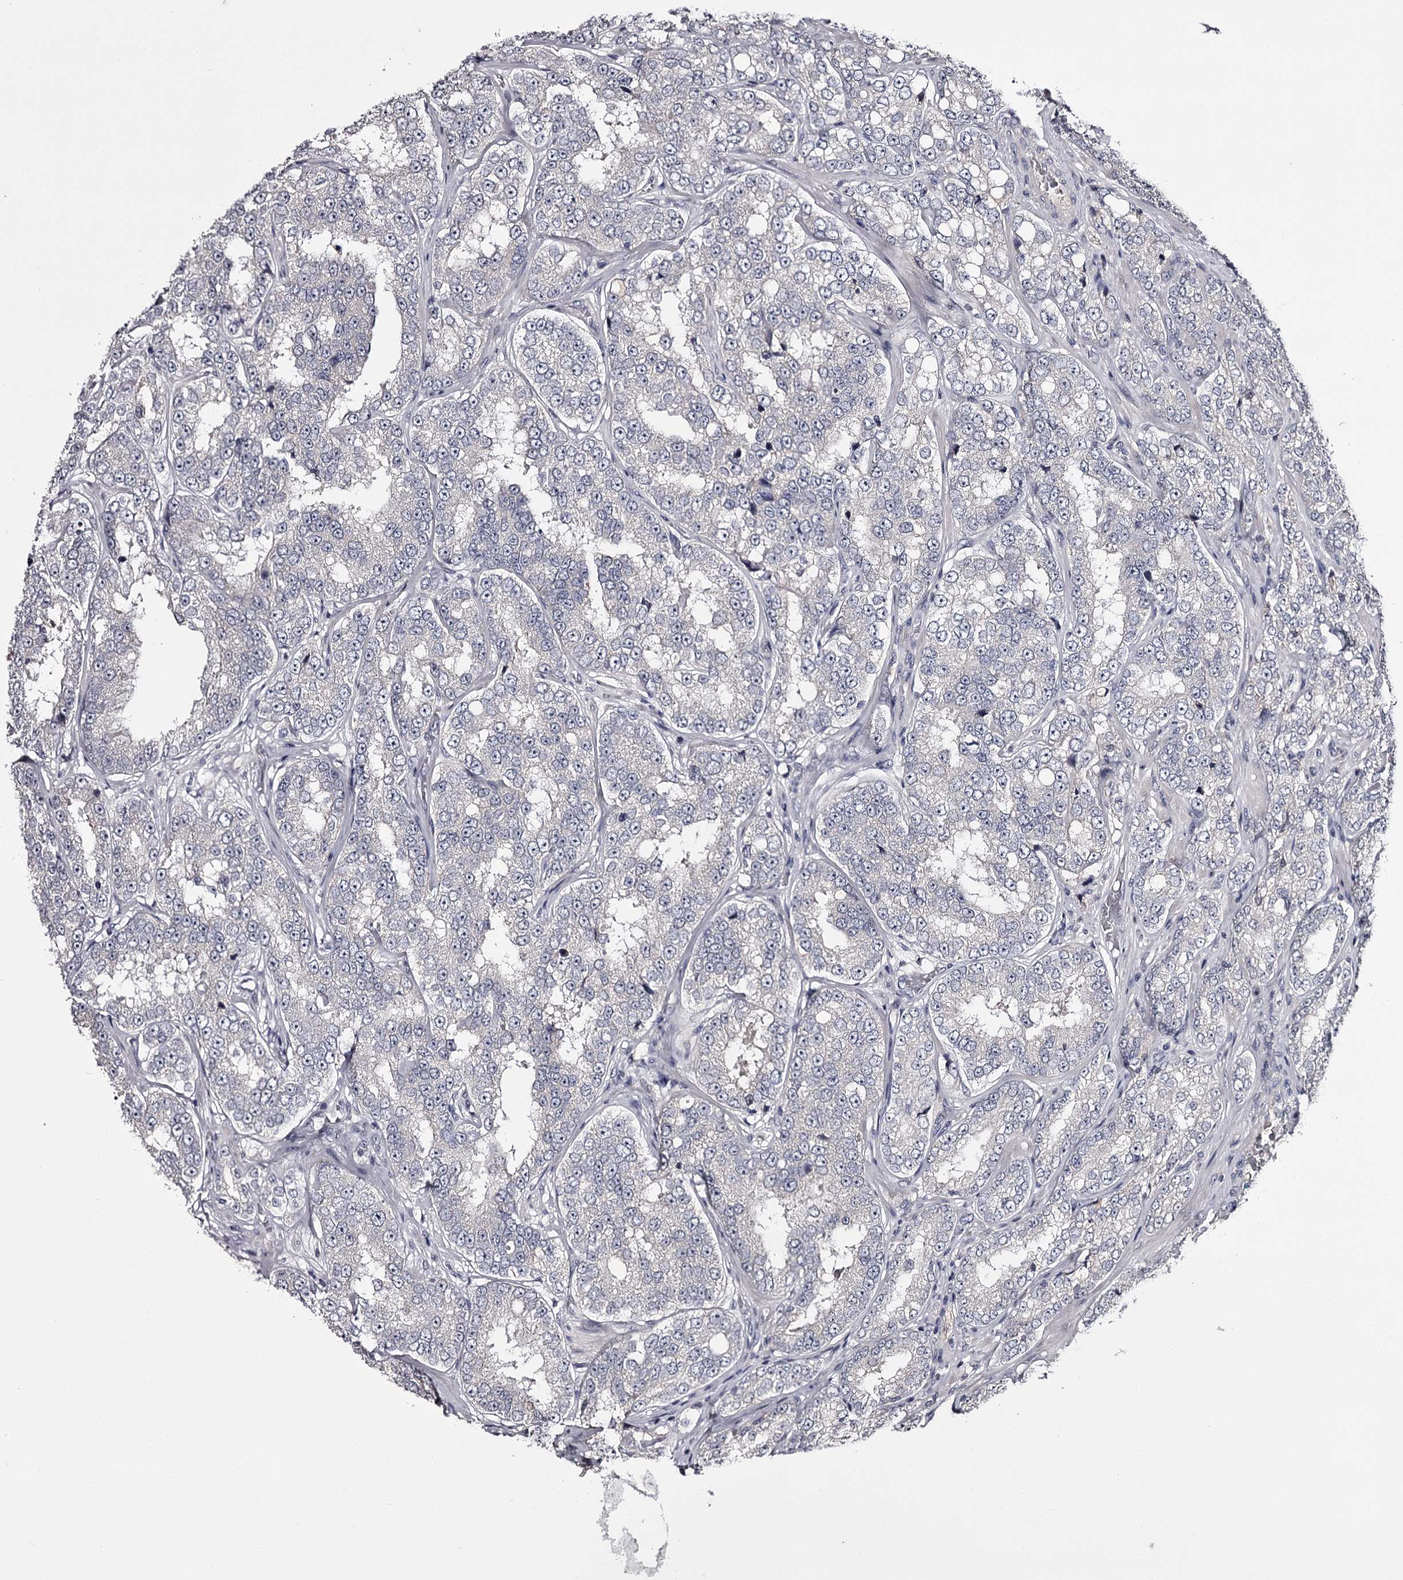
{"staining": {"intensity": "negative", "quantity": "none", "location": "none"}, "tissue": "prostate cancer", "cell_type": "Tumor cells", "image_type": "cancer", "snomed": [{"axis": "morphology", "description": "Normal tissue, NOS"}, {"axis": "morphology", "description": "Adenocarcinoma, High grade"}, {"axis": "topography", "description": "Prostate"}], "caption": "IHC histopathology image of neoplastic tissue: prostate adenocarcinoma (high-grade) stained with DAB reveals no significant protein staining in tumor cells. Nuclei are stained in blue.", "gene": "PRM2", "patient": {"sex": "male", "age": 83}}